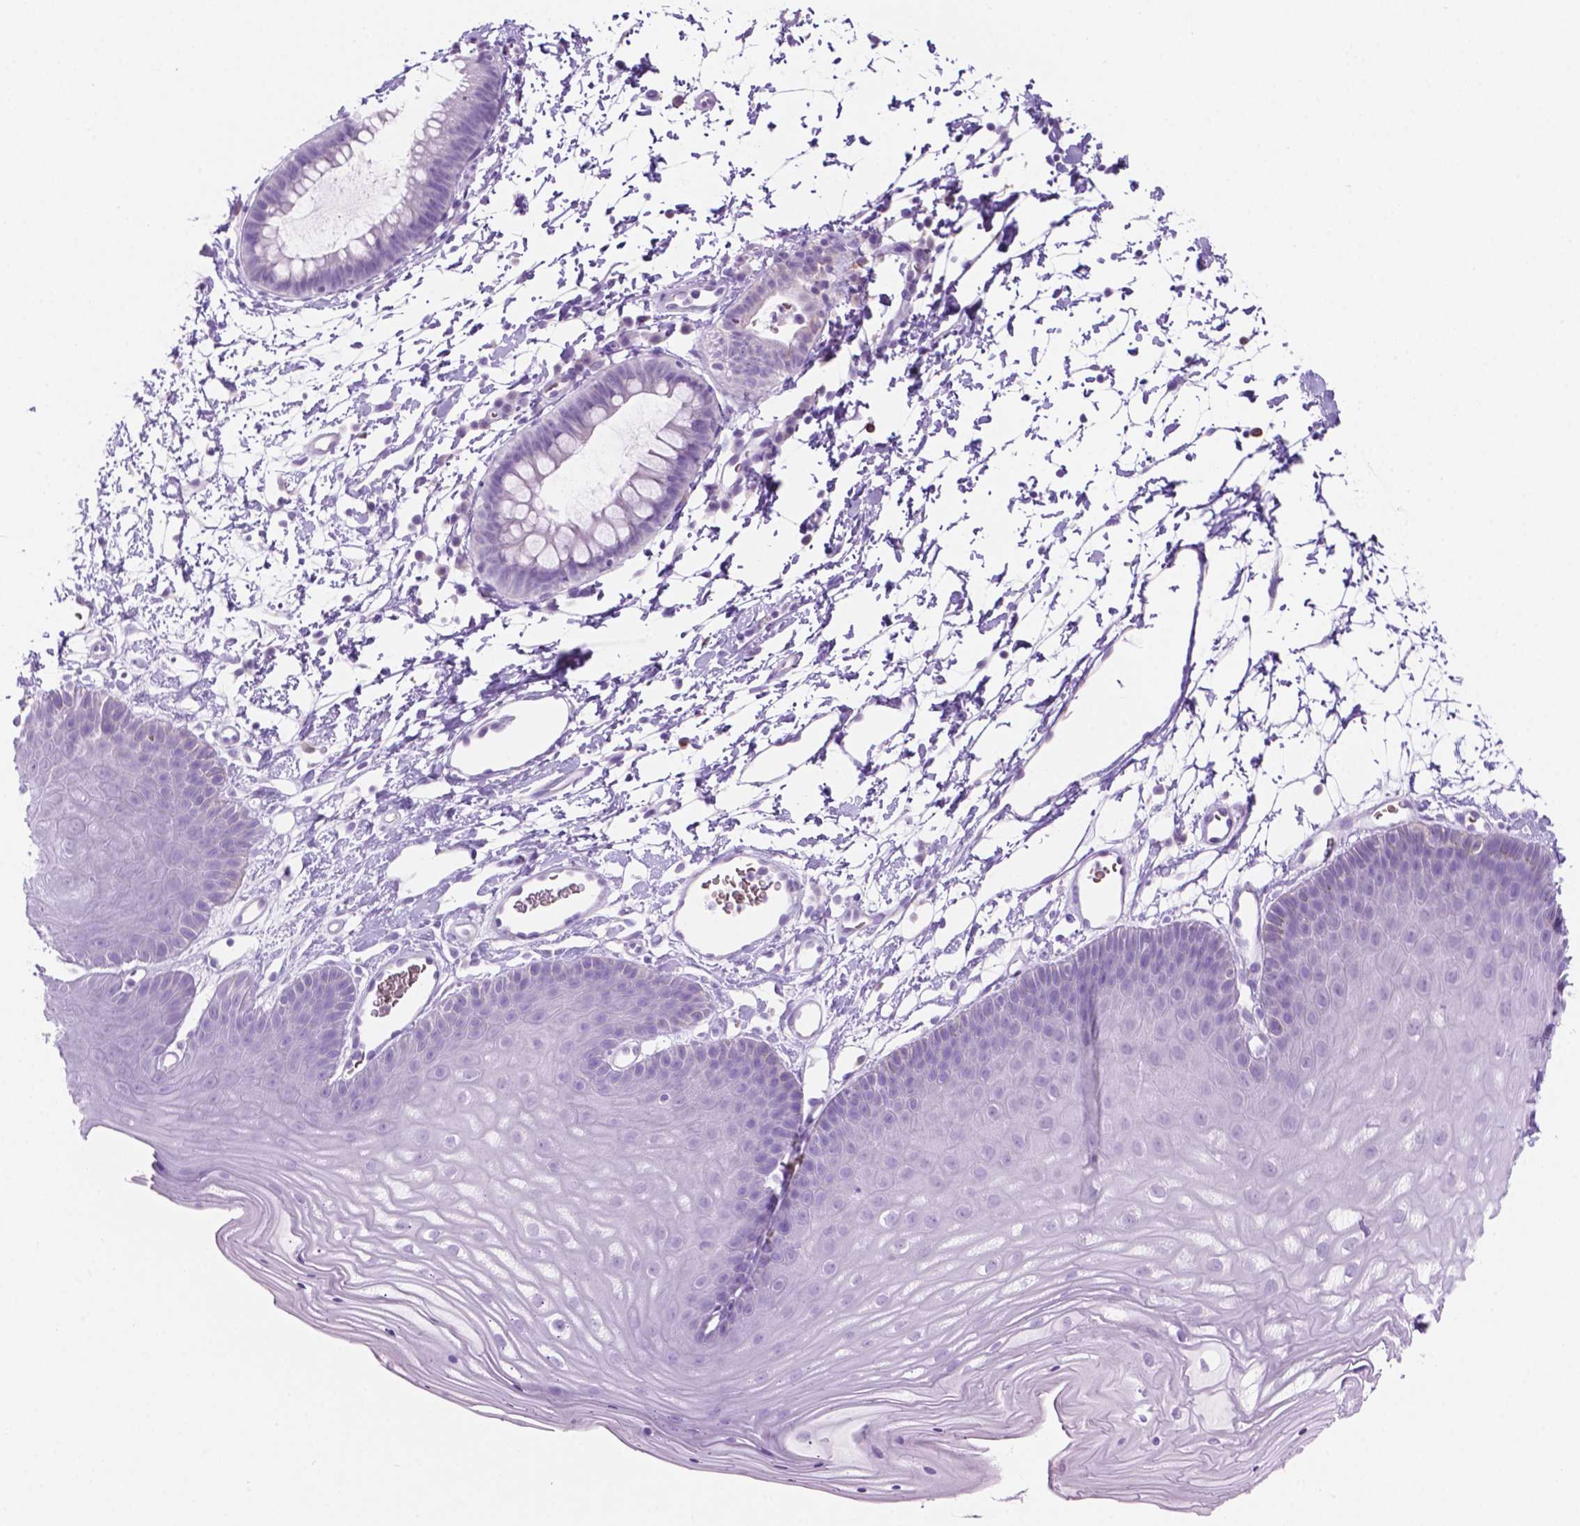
{"staining": {"intensity": "negative", "quantity": "none", "location": "none"}, "tissue": "skin", "cell_type": "Epidermal cells", "image_type": "normal", "snomed": [{"axis": "morphology", "description": "Normal tissue, NOS"}, {"axis": "topography", "description": "Anal"}], "caption": "DAB immunohistochemical staining of normal skin demonstrates no significant staining in epidermal cells.", "gene": "GRIN2B", "patient": {"sex": "male", "age": 53}}